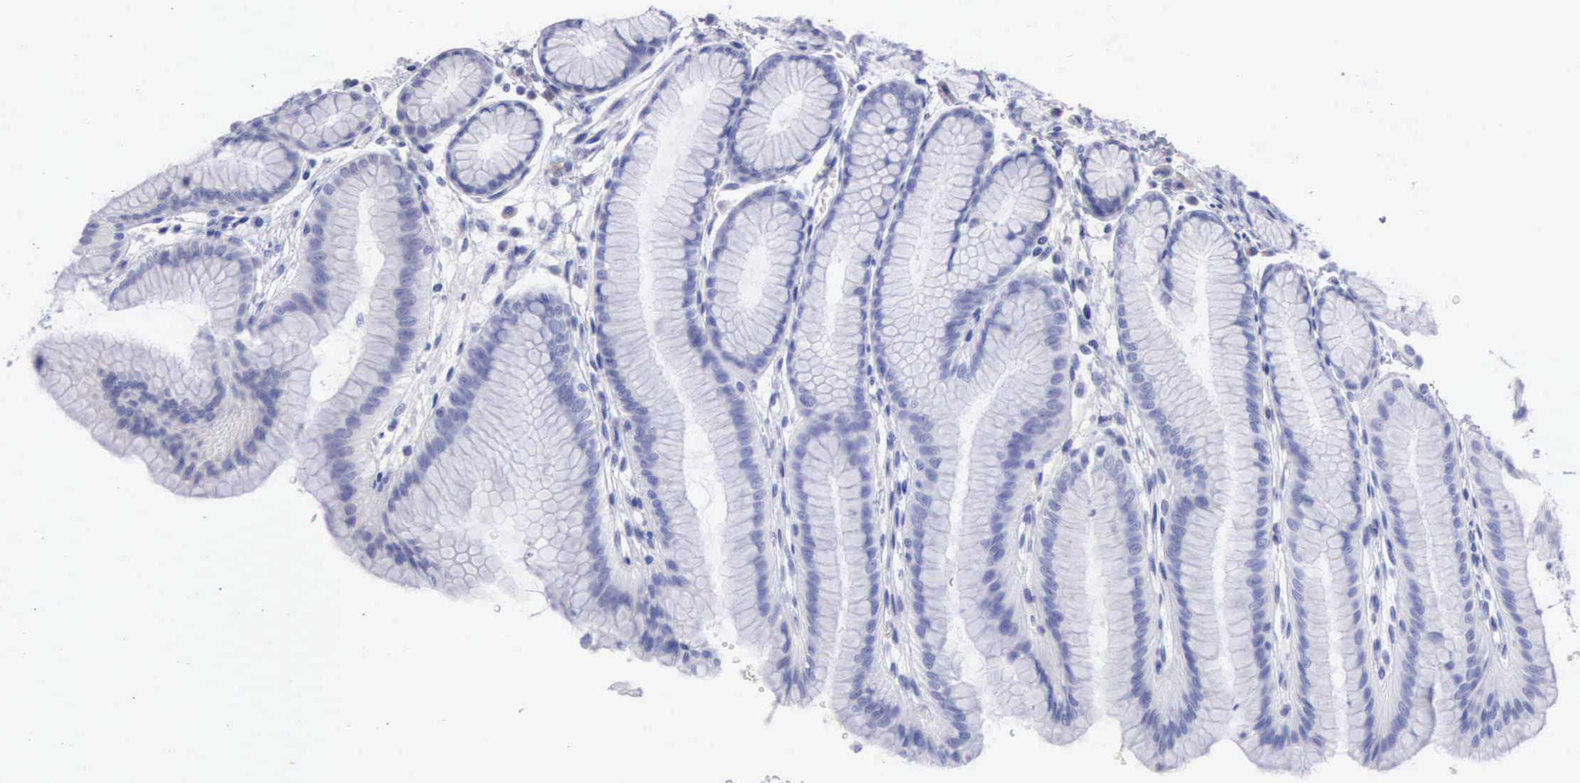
{"staining": {"intensity": "negative", "quantity": "none", "location": "none"}, "tissue": "stomach", "cell_type": "Glandular cells", "image_type": "normal", "snomed": [{"axis": "morphology", "description": "Normal tissue, NOS"}, {"axis": "topography", "description": "Stomach"}], "caption": "High power microscopy image of an IHC image of benign stomach, revealing no significant positivity in glandular cells.", "gene": "DNAJB7", "patient": {"sex": "male", "age": 42}}